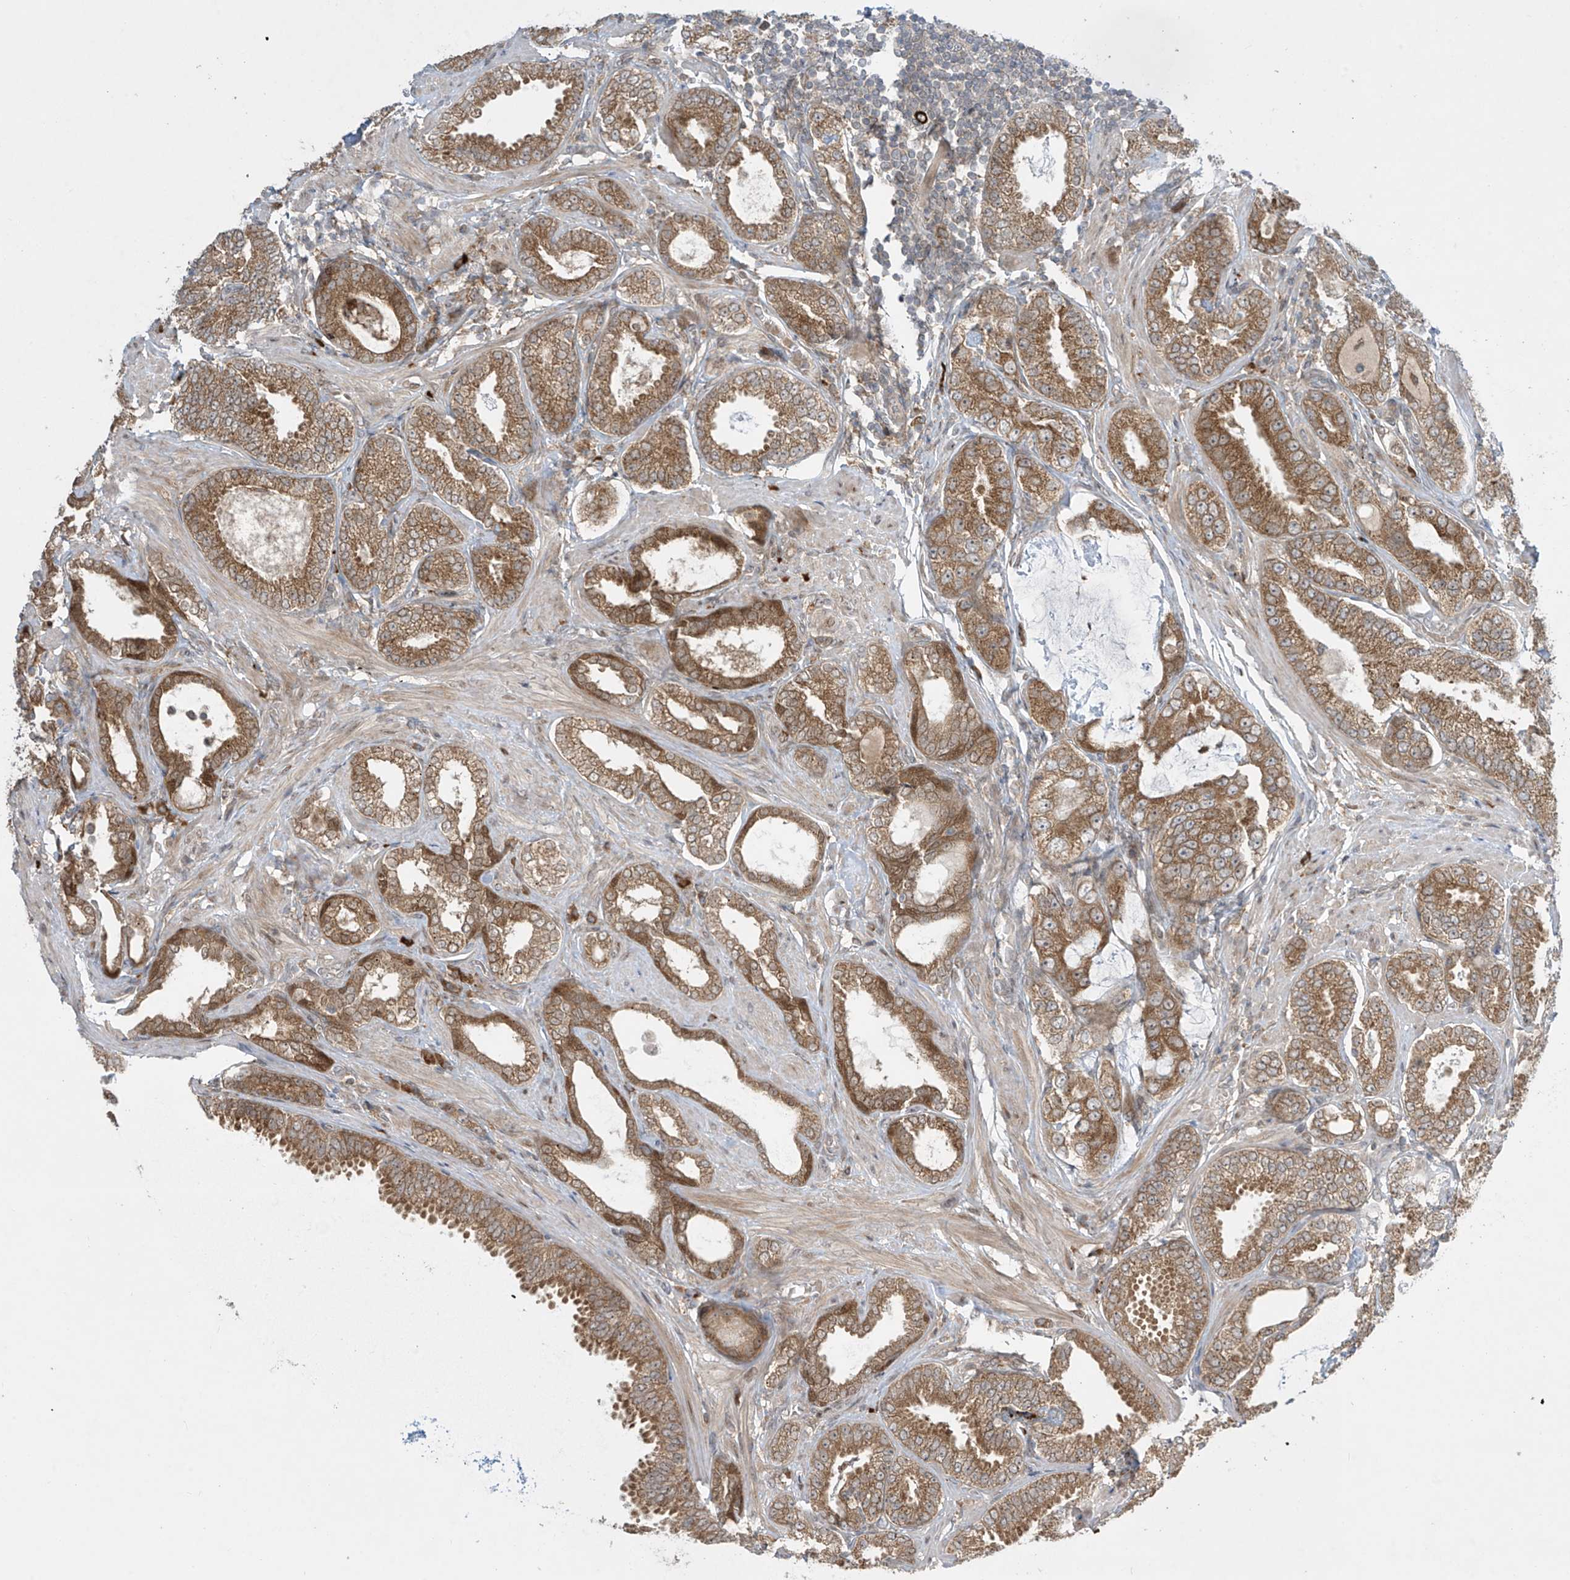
{"staining": {"intensity": "moderate", "quantity": ">75%", "location": "cytoplasmic/membranous"}, "tissue": "prostate cancer", "cell_type": "Tumor cells", "image_type": "cancer", "snomed": [{"axis": "morphology", "description": "Adenocarcinoma, Low grade"}, {"axis": "topography", "description": "Prostate"}], "caption": "A micrograph showing moderate cytoplasmic/membranous expression in about >75% of tumor cells in low-grade adenocarcinoma (prostate), as visualized by brown immunohistochemical staining.", "gene": "PPAT", "patient": {"sex": "male", "age": 71}}